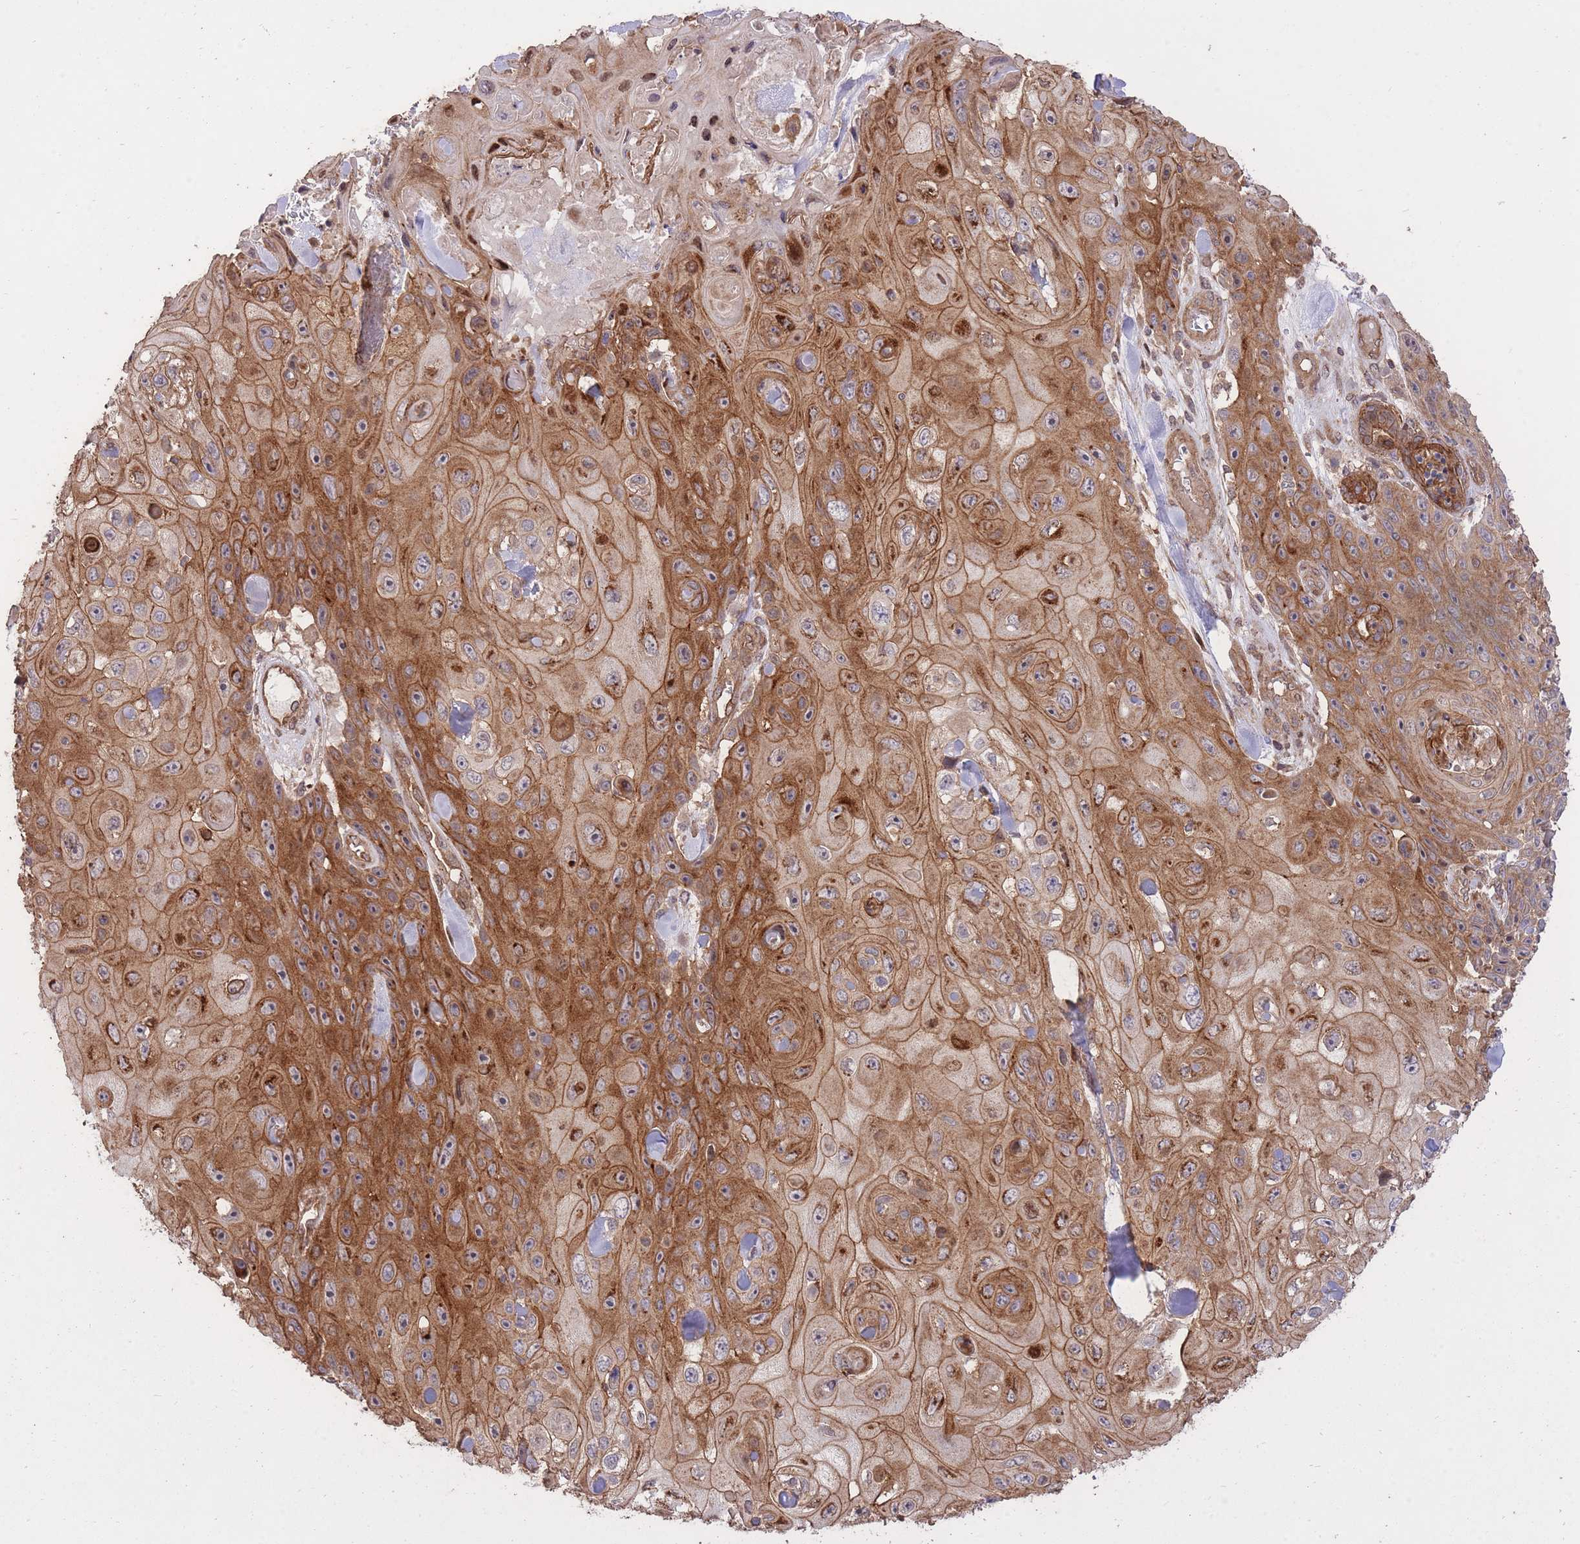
{"staining": {"intensity": "moderate", "quantity": ">75%", "location": "cytoplasmic/membranous"}, "tissue": "skin cancer", "cell_type": "Tumor cells", "image_type": "cancer", "snomed": [{"axis": "morphology", "description": "Squamous cell carcinoma, NOS"}, {"axis": "topography", "description": "Skin"}], "caption": "Human skin cancer stained with a brown dye displays moderate cytoplasmic/membranous positive positivity in approximately >75% of tumor cells.", "gene": "PLD1", "patient": {"sex": "male", "age": 82}}